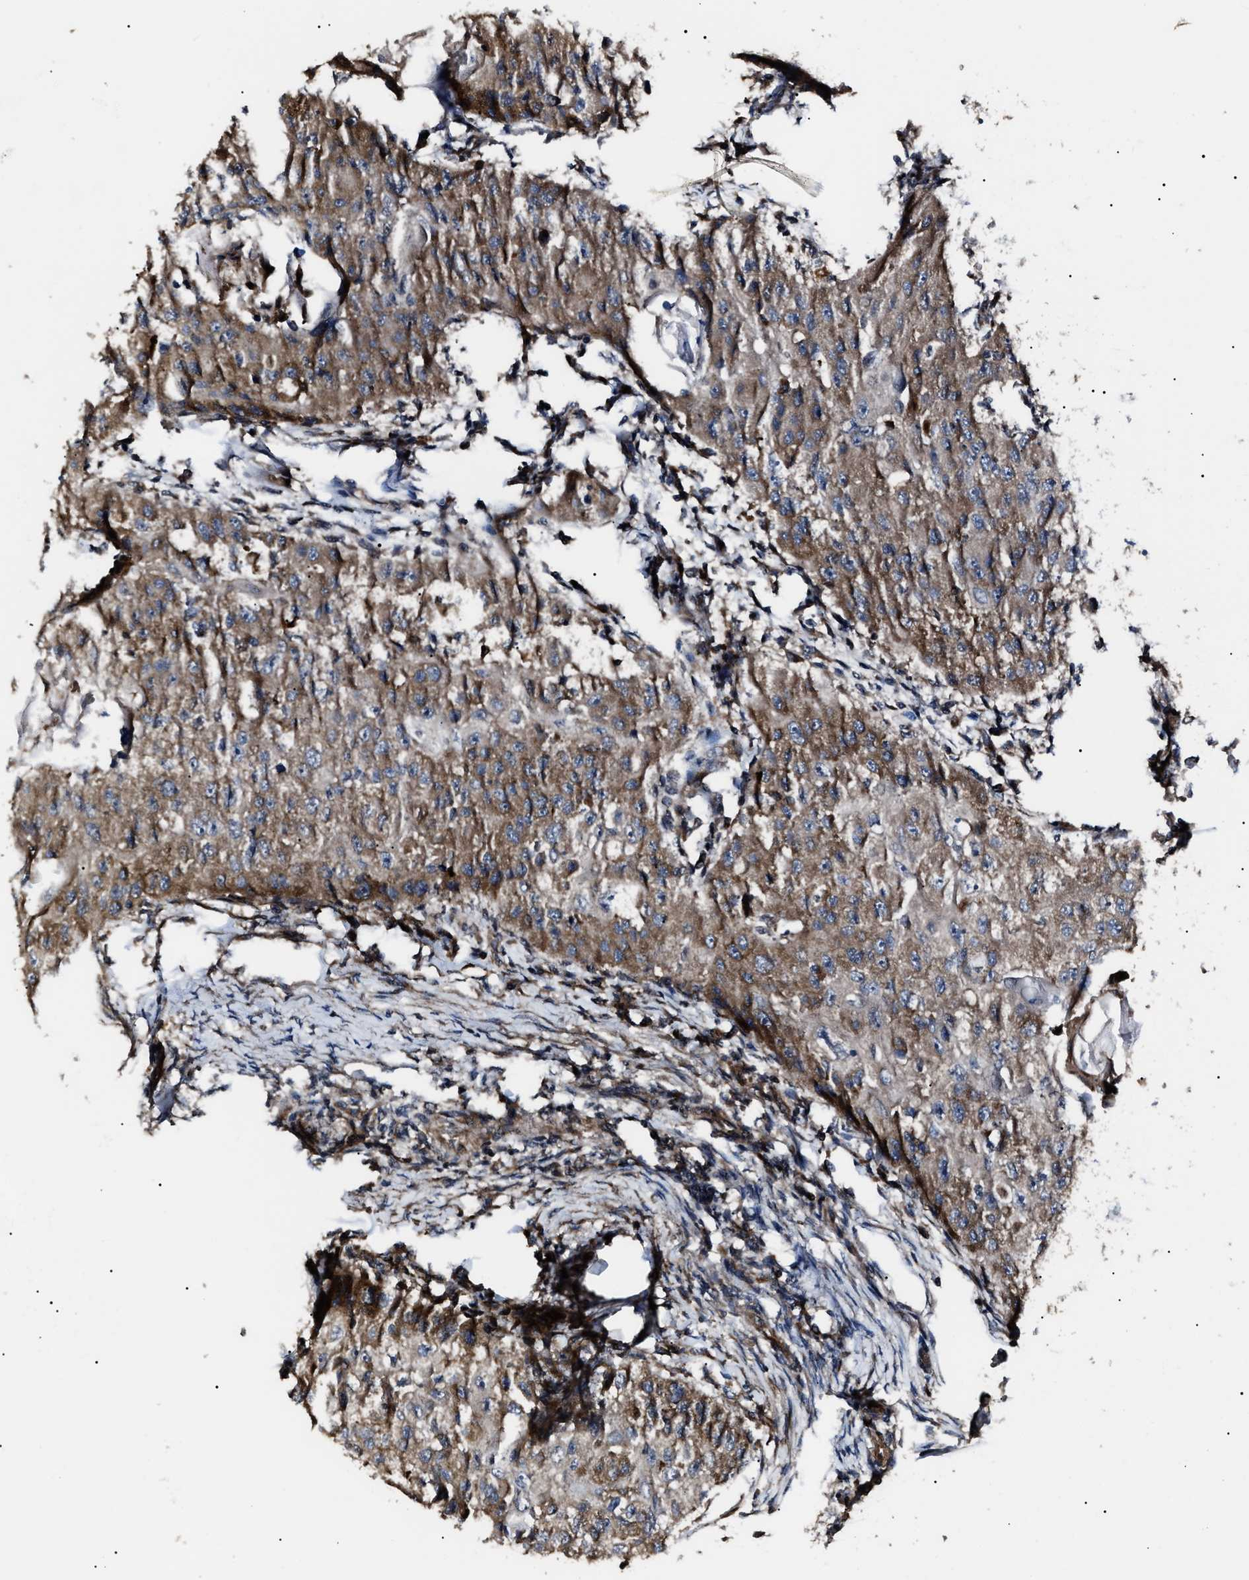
{"staining": {"intensity": "moderate", "quantity": "25%-75%", "location": "cytoplasmic/membranous"}, "tissue": "head and neck cancer", "cell_type": "Tumor cells", "image_type": "cancer", "snomed": [{"axis": "morphology", "description": "Normal tissue, NOS"}, {"axis": "morphology", "description": "Squamous cell carcinoma, NOS"}, {"axis": "topography", "description": "Skeletal muscle"}, {"axis": "topography", "description": "Head-Neck"}], "caption": "The image reveals immunohistochemical staining of squamous cell carcinoma (head and neck). There is moderate cytoplasmic/membranous expression is seen in about 25%-75% of tumor cells.", "gene": "CCT8", "patient": {"sex": "male", "age": 51}}